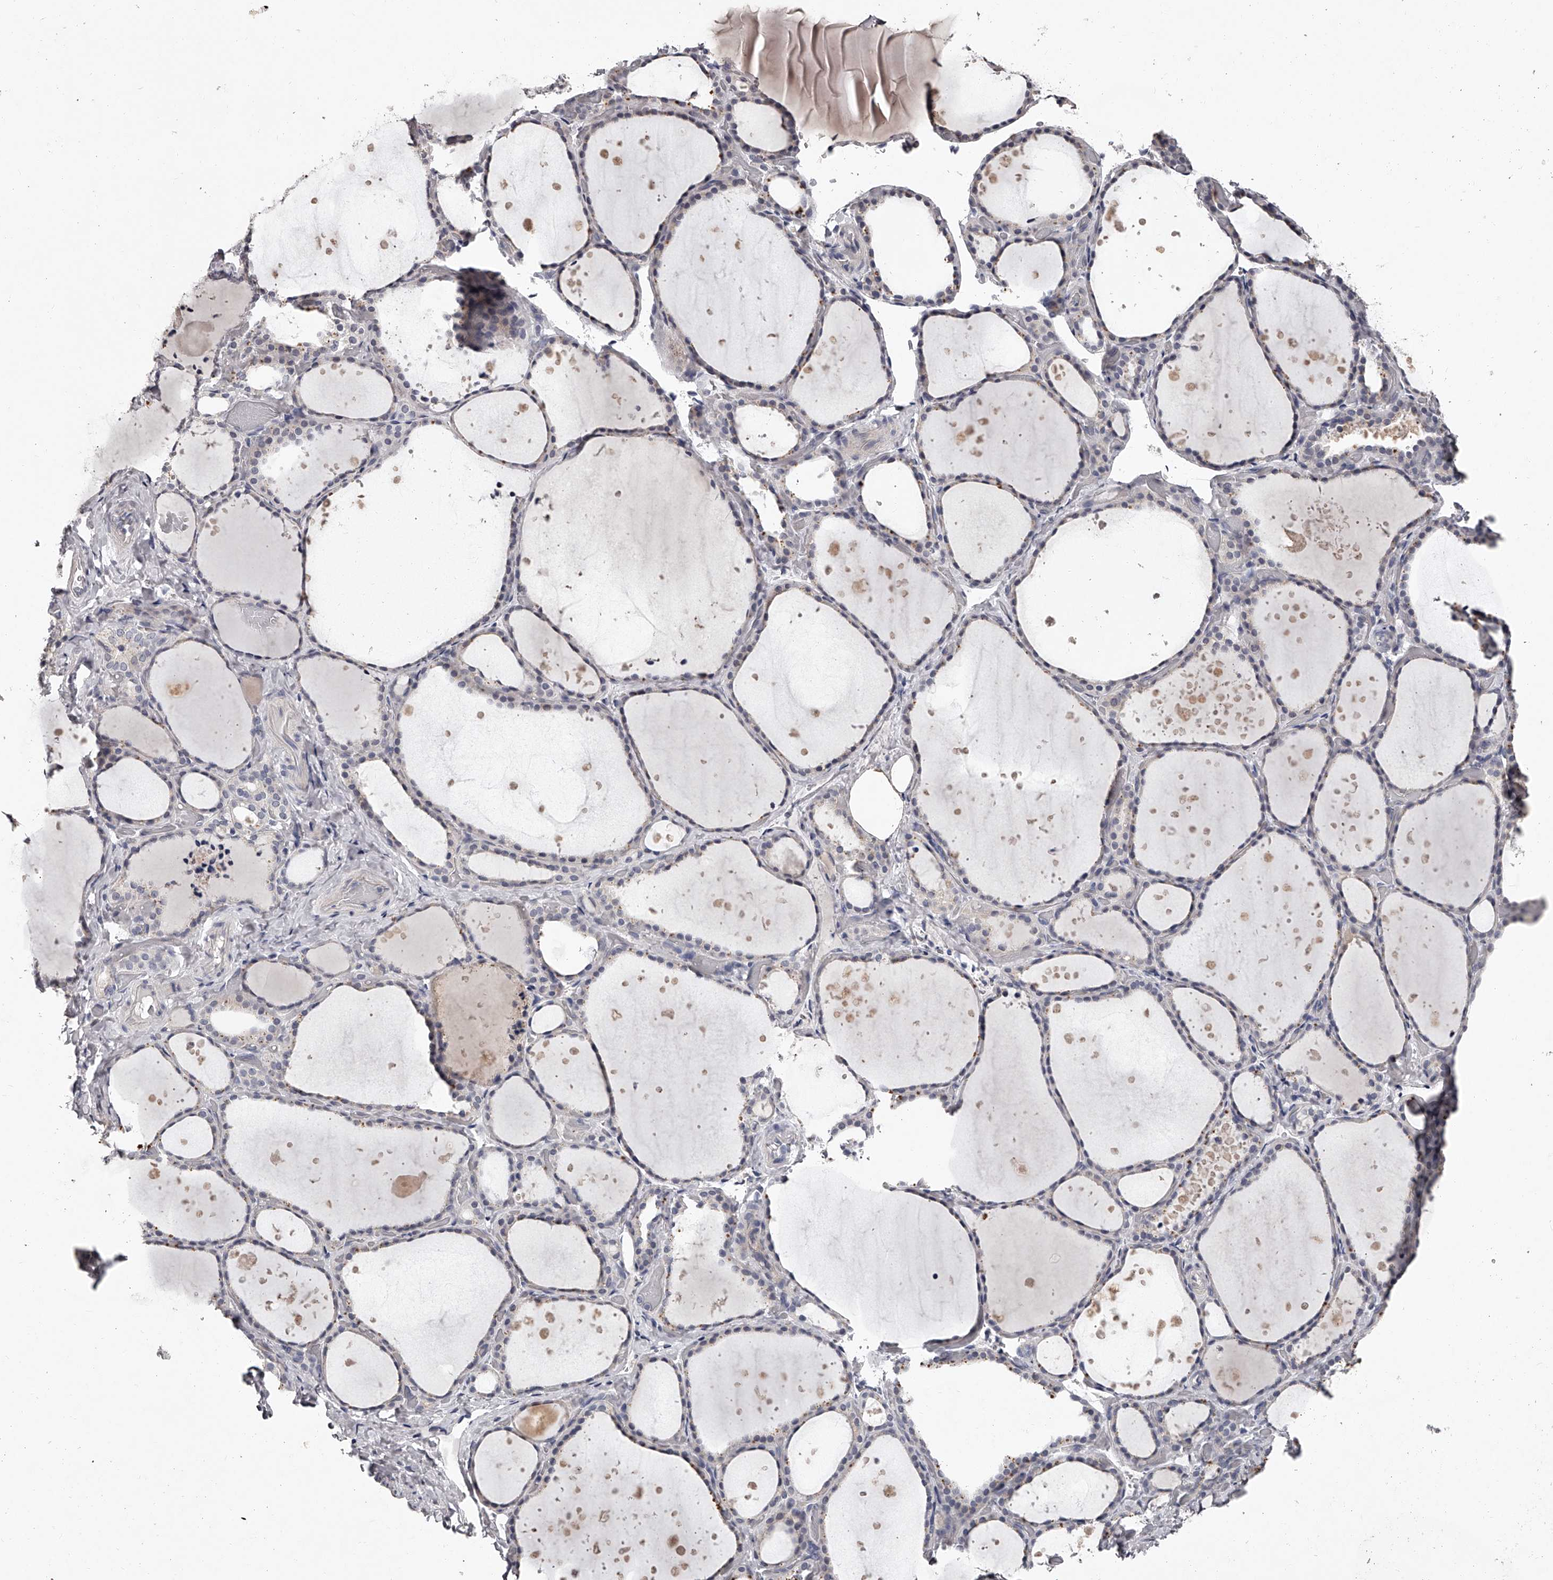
{"staining": {"intensity": "negative", "quantity": "none", "location": "none"}, "tissue": "thyroid gland", "cell_type": "Glandular cells", "image_type": "normal", "snomed": [{"axis": "morphology", "description": "Normal tissue, NOS"}, {"axis": "topography", "description": "Thyroid gland"}], "caption": "IHC image of unremarkable thyroid gland: thyroid gland stained with DAB (3,3'-diaminobenzidine) displays no significant protein positivity in glandular cells.", "gene": "NT5DC1", "patient": {"sex": "female", "age": 44}}